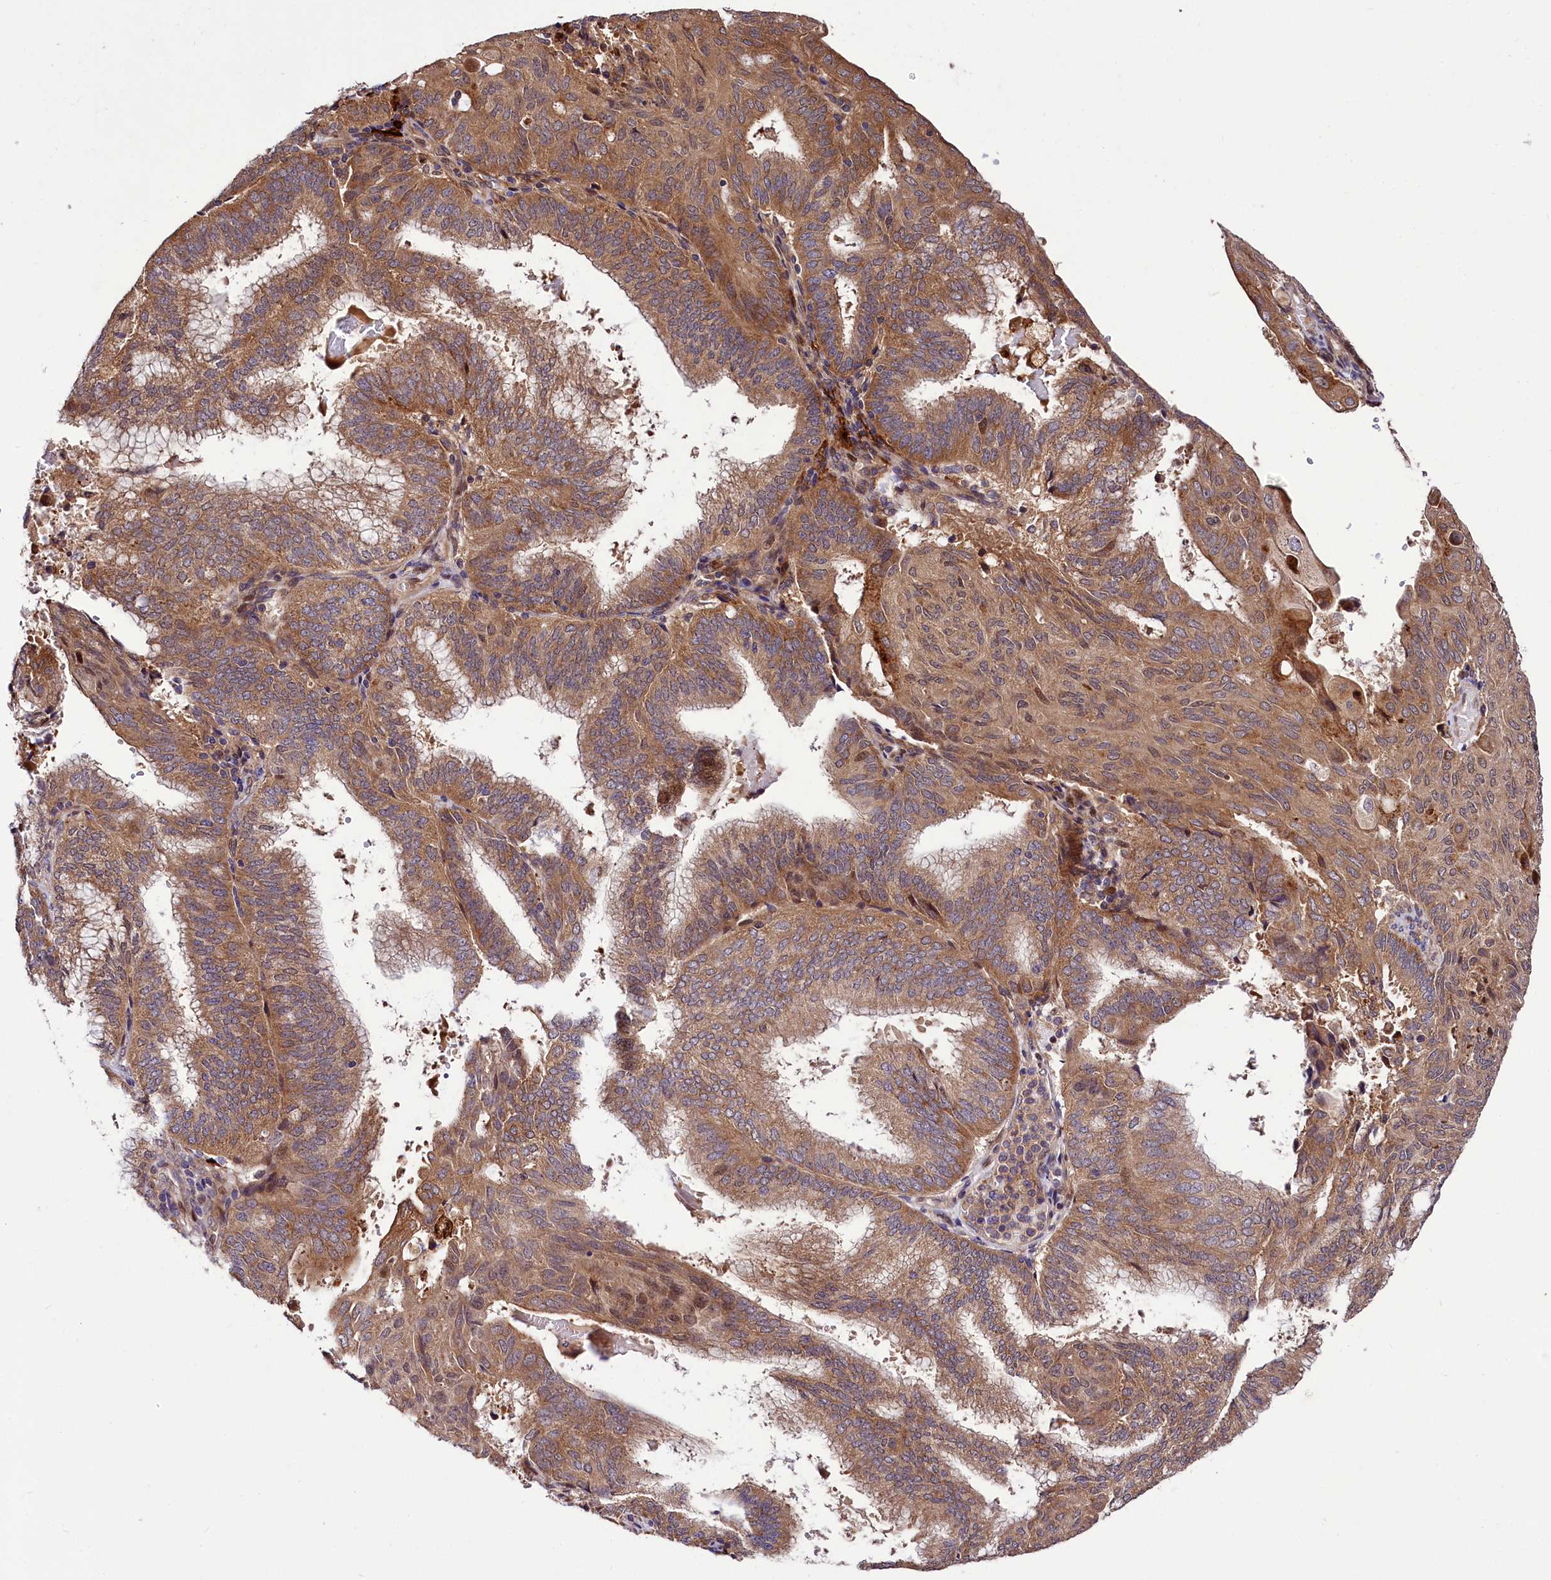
{"staining": {"intensity": "moderate", "quantity": ">75%", "location": "cytoplasmic/membranous"}, "tissue": "endometrial cancer", "cell_type": "Tumor cells", "image_type": "cancer", "snomed": [{"axis": "morphology", "description": "Adenocarcinoma, NOS"}, {"axis": "topography", "description": "Endometrium"}], "caption": "Approximately >75% of tumor cells in human endometrial adenocarcinoma show moderate cytoplasmic/membranous protein positivity as visualized by brown immunohistochemical staining.", "gene": "NAA25", "patient": {"sex": "female", "age": 49}}